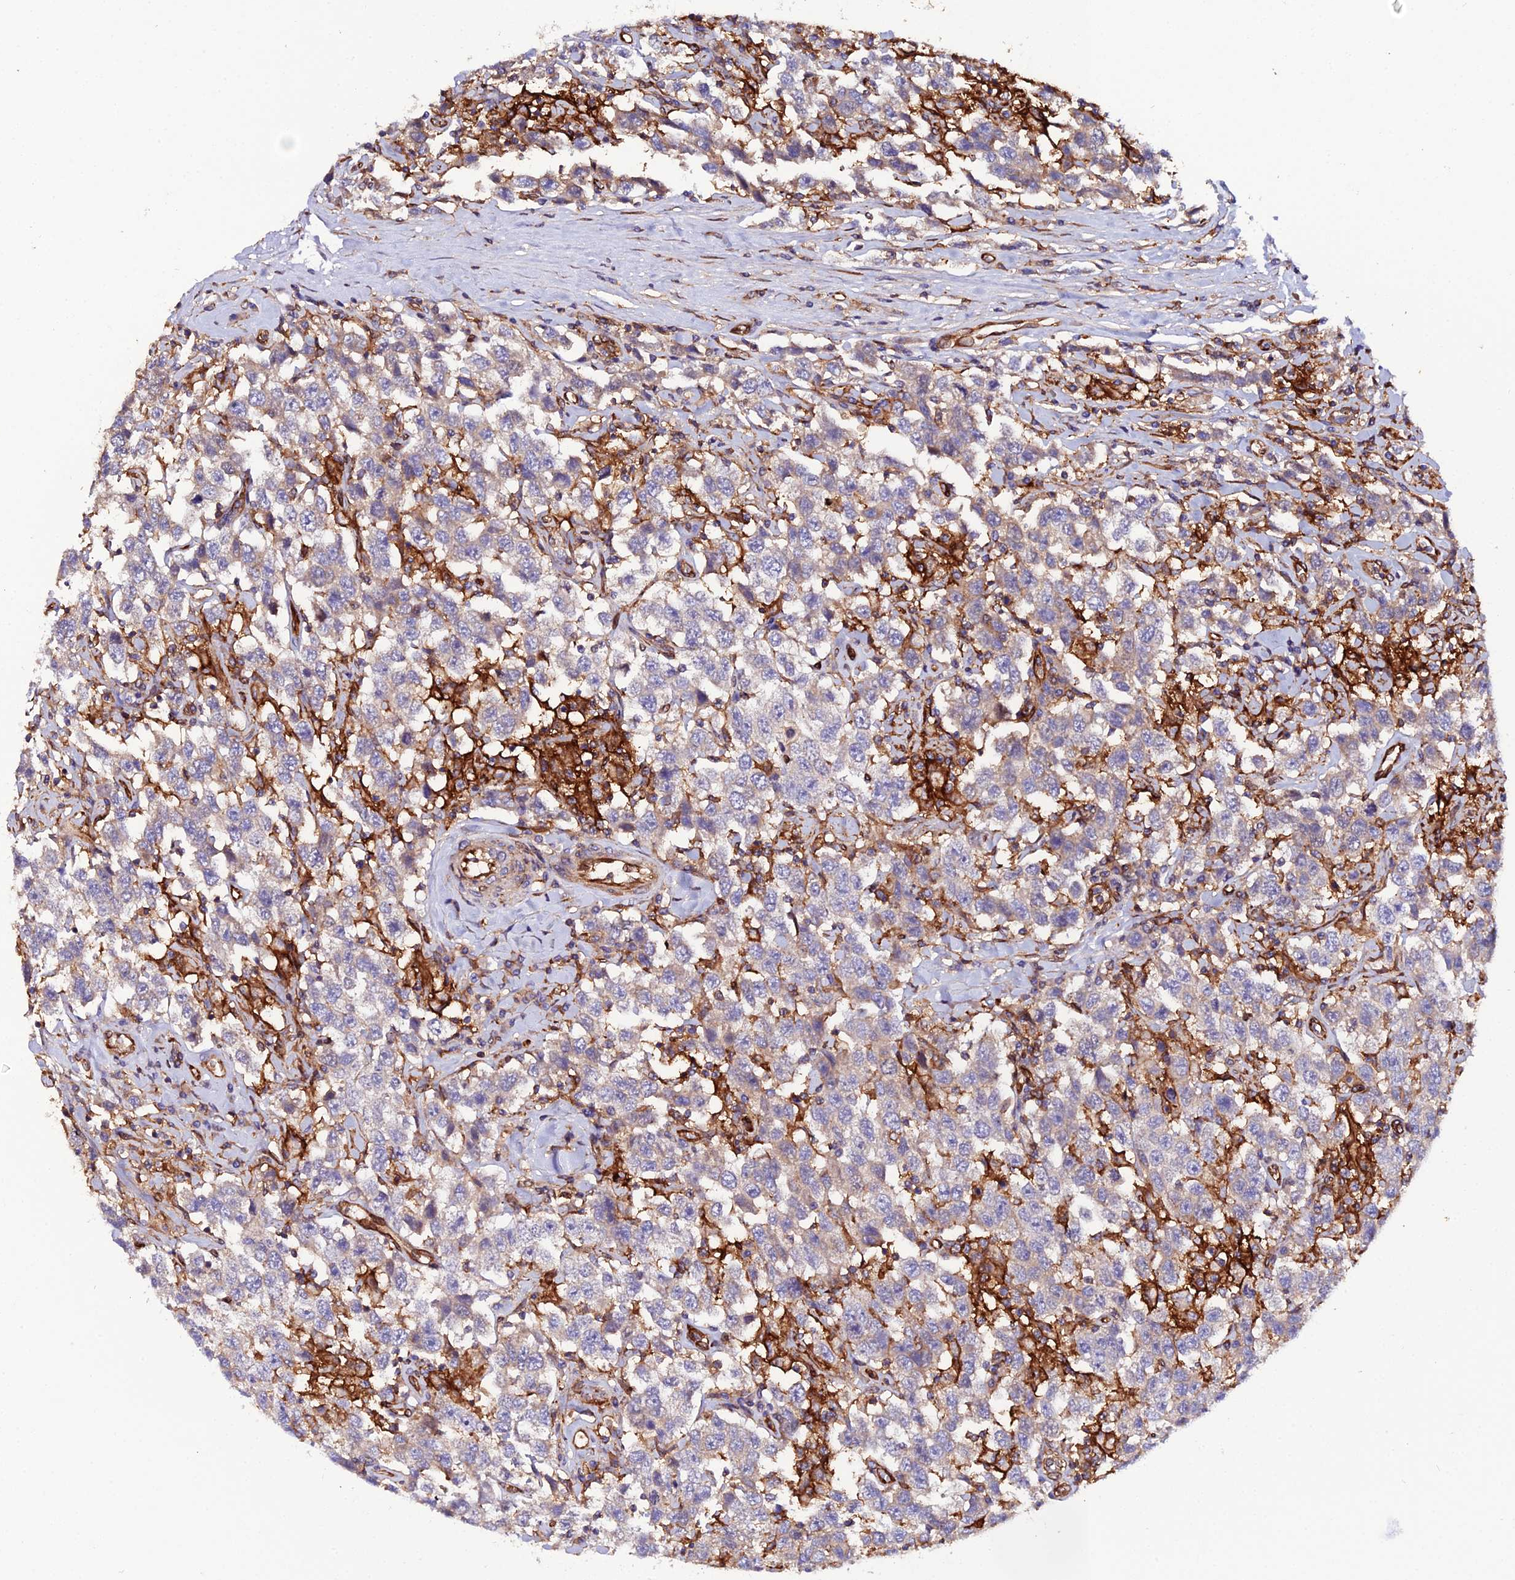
{"staining": {"intensity": "weak", "quantity": "<25%", "location": "cytoplasmic/membranous"}, "tissue": "testis cancer", "cell_type": "Tumor cells", "image_type": "cancer", "snomed": [{"axis": "morphology", "description": "Seminoma, NOS"}, {"axis": "topography", "description": "Testis"}], "caption": "An image of human testis cancer is negative for staining in tumor cells.", "gene": "TRPV2", "patient": {"sex": "male", "age": 41}}